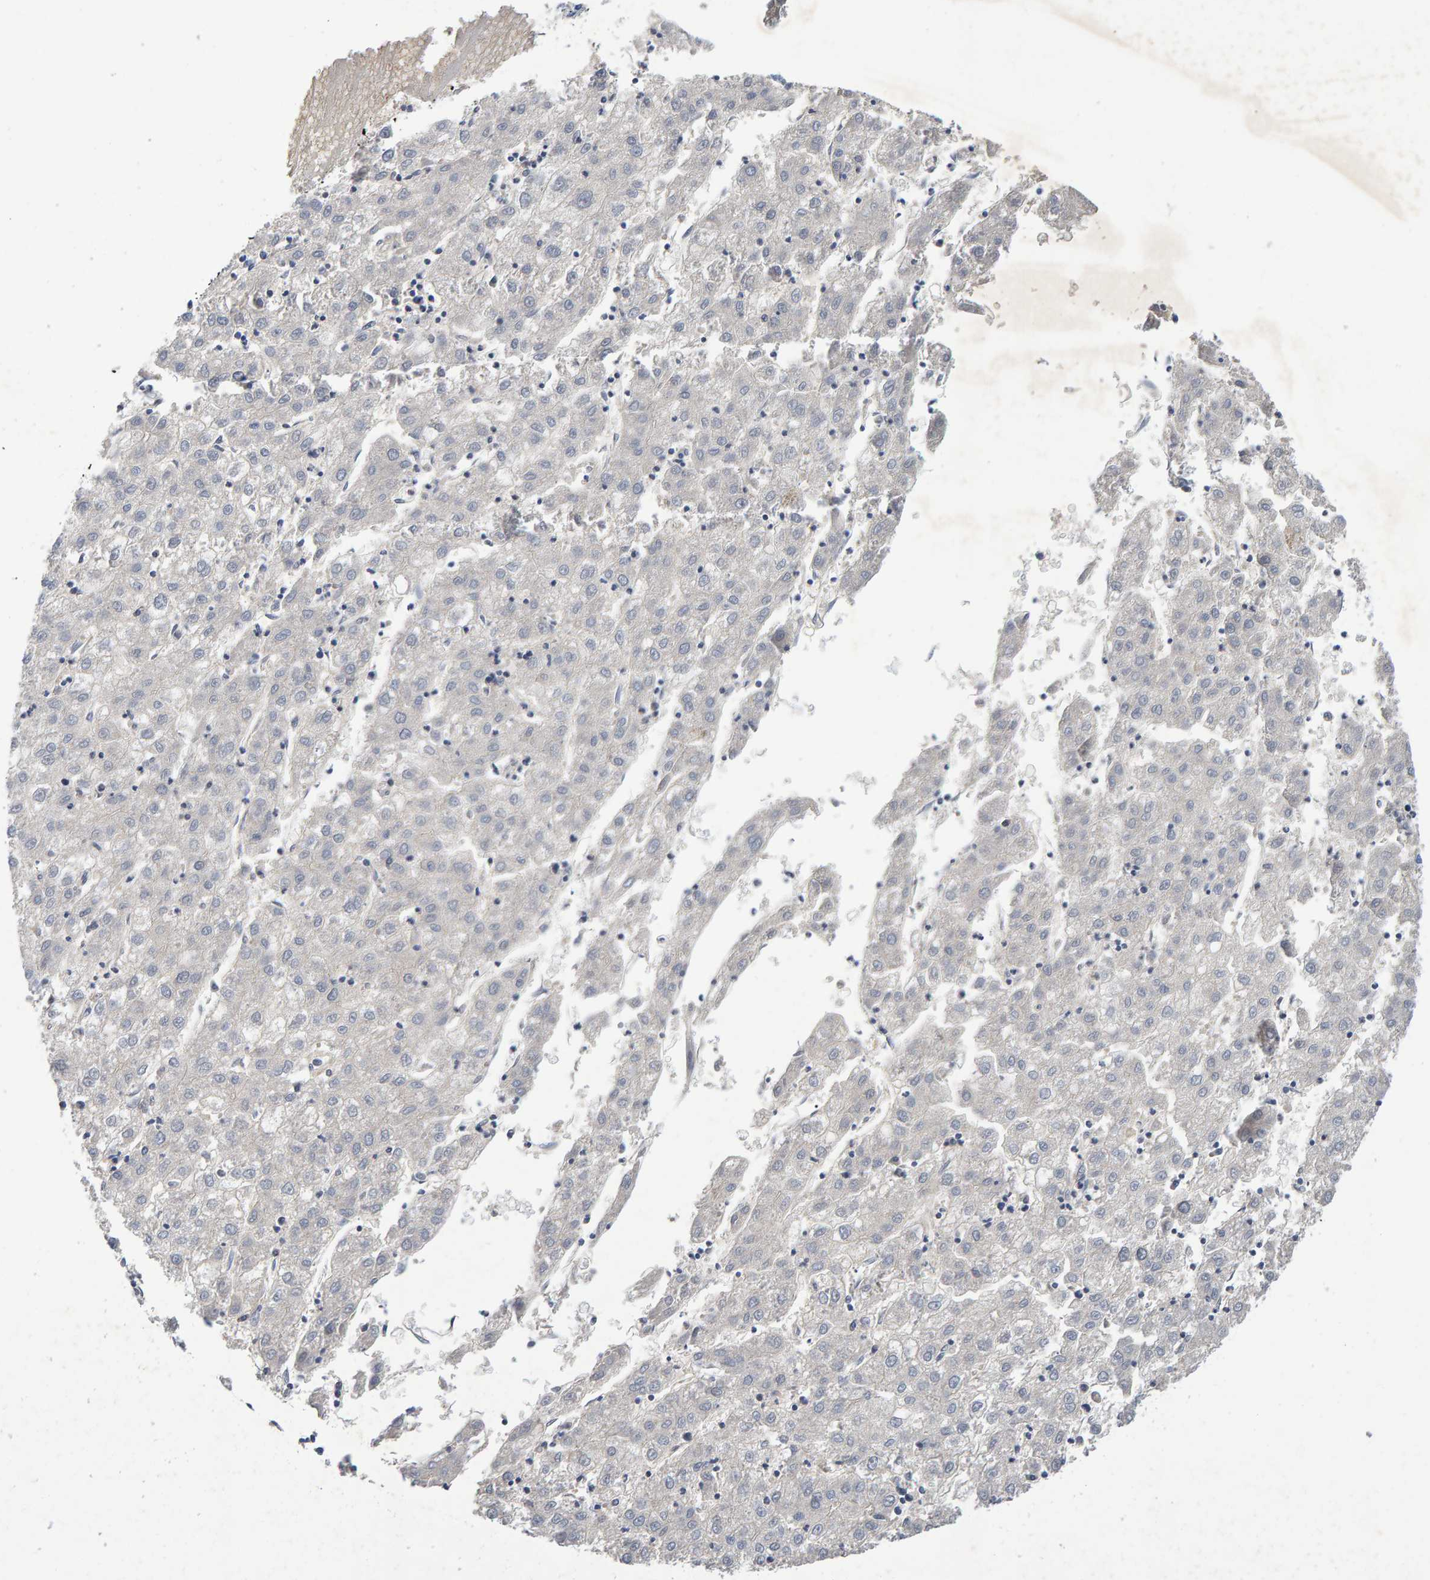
{"staining": {"intensity": "negative", "quantity": "none", "location": "none"}, "tissue": "liver cancer", "cell_type": "Tumor cells", "image_type": "cancer", "snomed": [{"axis": "morphology", "description": "Carcinoma, Hepatocellular, NOS"}, {"axis": "topography", "description": "Liver"}], "caption": "This is an immunohistochemistry (IHC) photomicrograph of liver cancer. There is no positivity in tumor cells.", "gene": "EFR3A", "patient": {"sex": "male", "age": 72}}